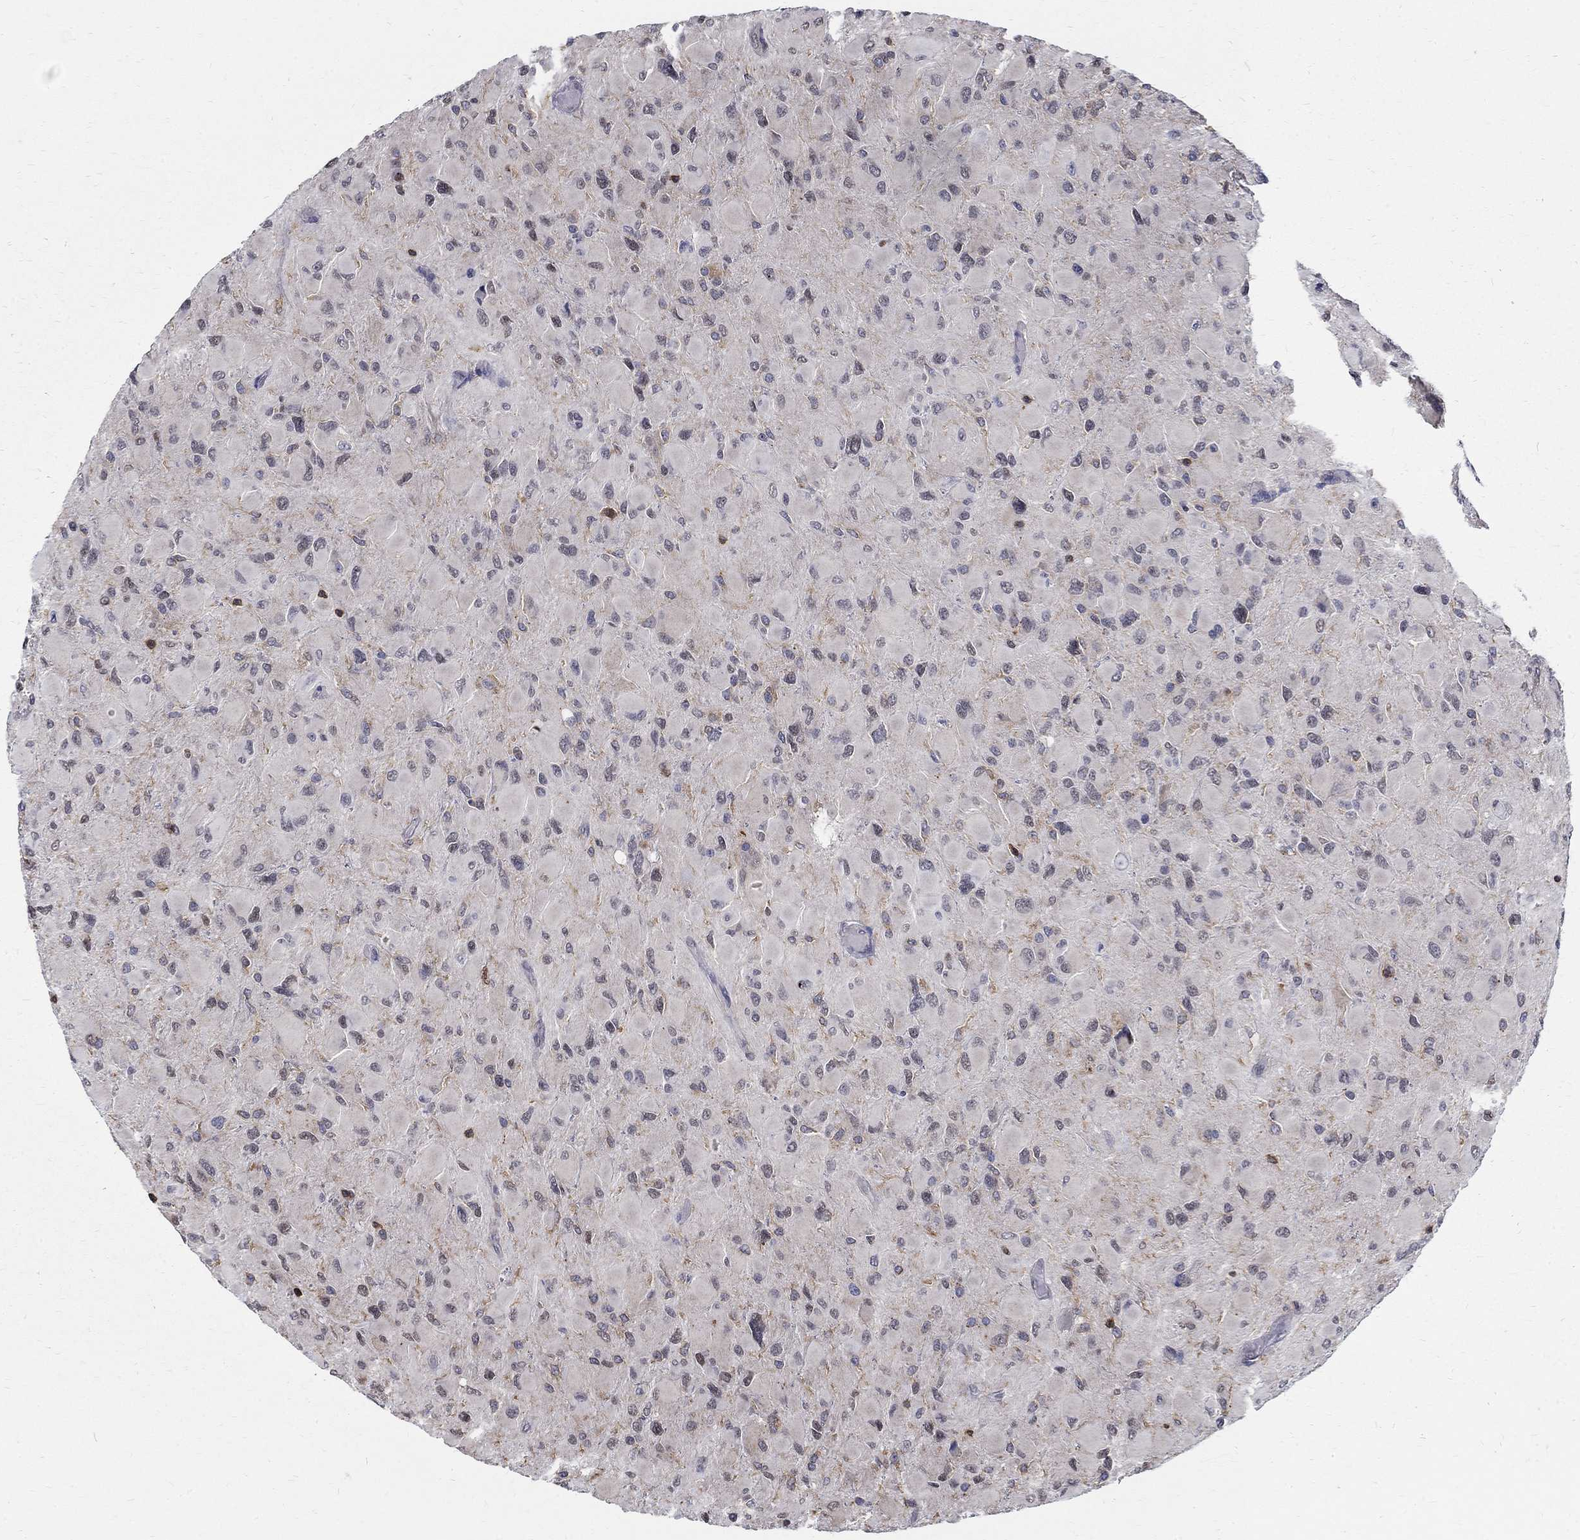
{"staining": {"intensity": "negative", "quantity": "none", "location": "none"}, "tissue": "glioma", "cell_type": "Tumor cells", "image_type": "cancer", "snomed": [{"axis": "morphology", "description": "Glioma, malignant, High grade"}, {"axis": "topography", "description": "Cerebral cortex"}], "caption": "DAB (3,3'-diaminobenzidine) immunohistochemical staining of malignant high-grade glioma reveals no significant positivity in tumor cells.", "gene": "AGAP2", "patient": {"sex": "female", "age": 36}}